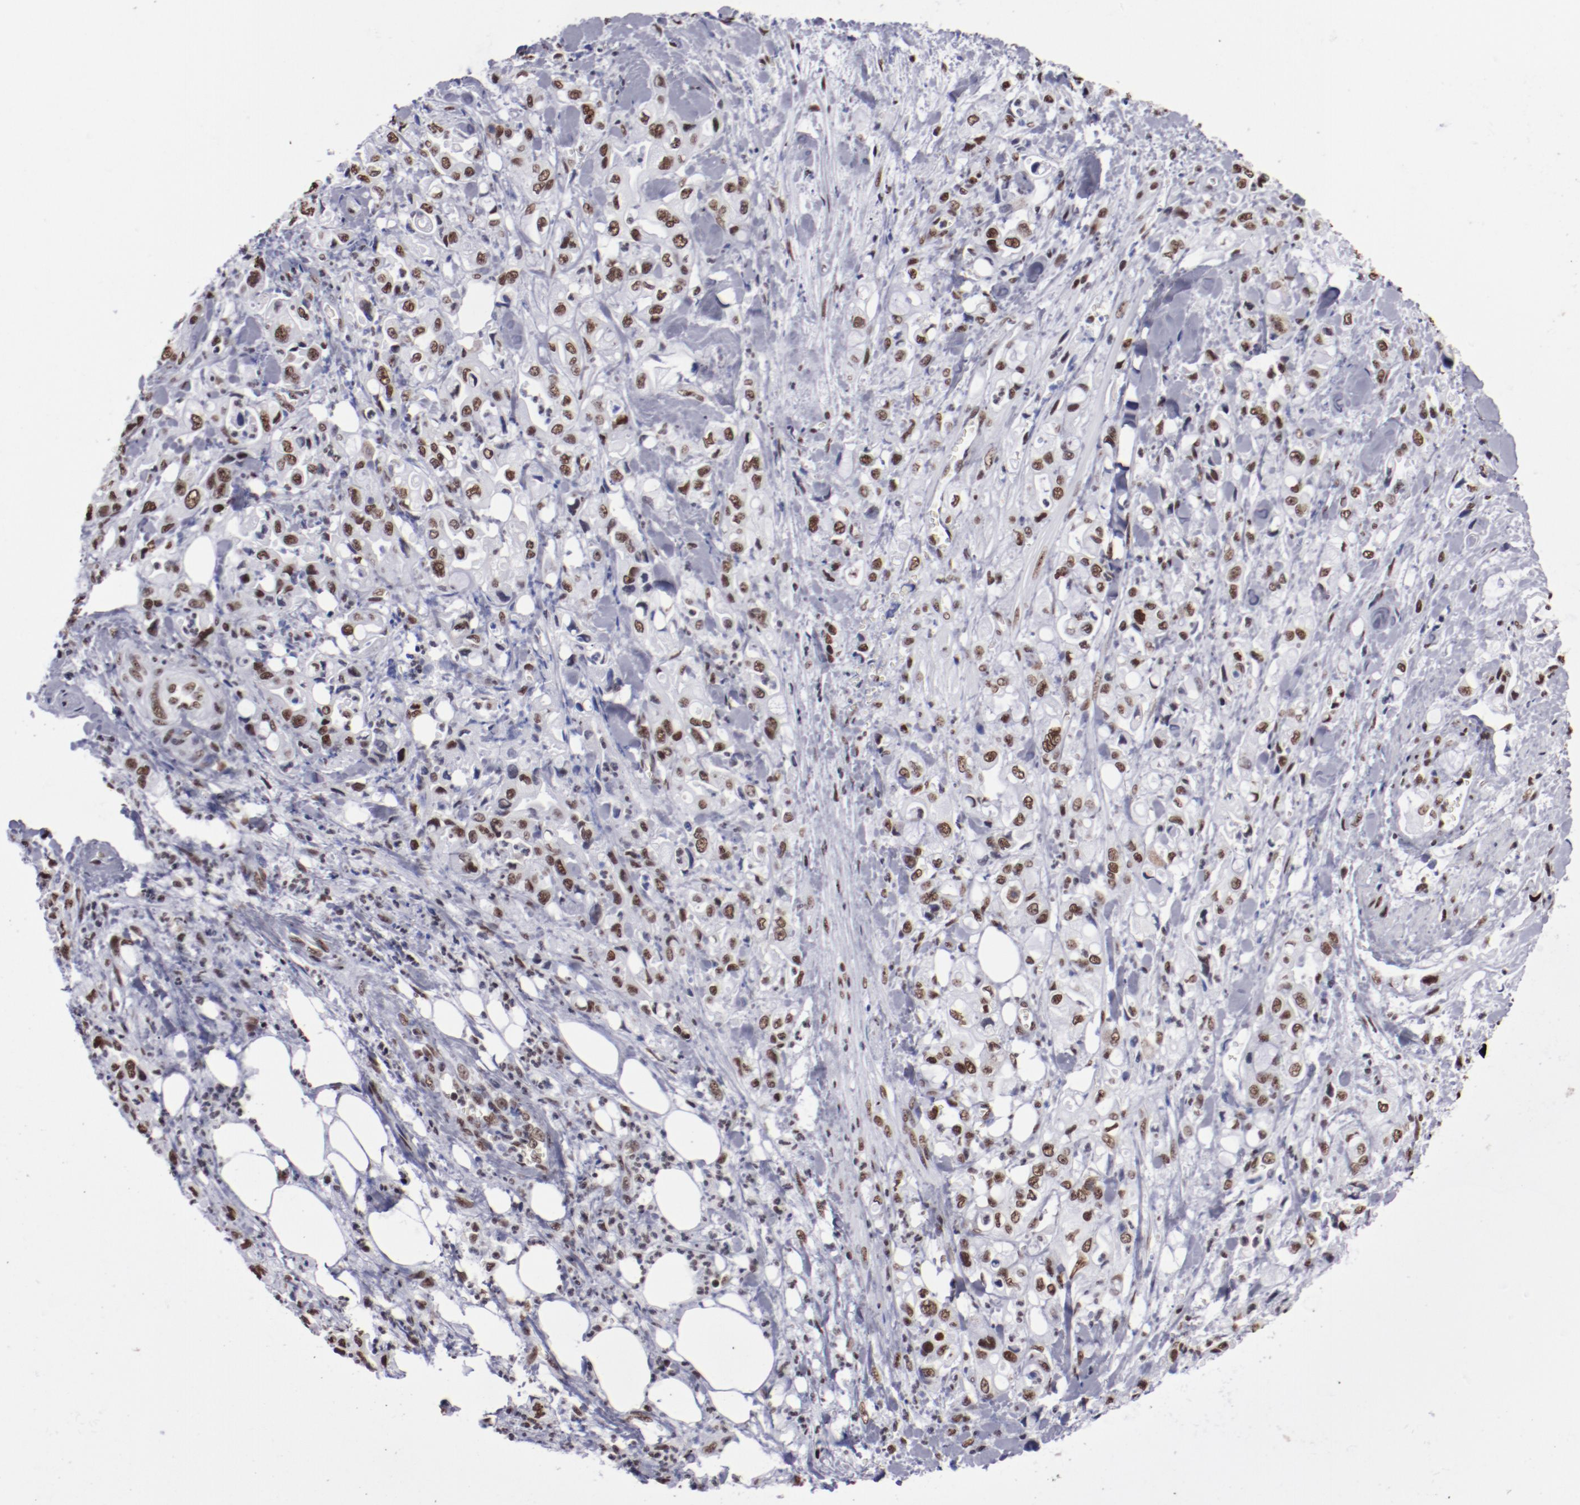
{"staining": {"intensity": "strong", "quantity": ">75%", "location": "nuclear"}, "tissue": "pancreatic cancer", "cell_type": "Tumor cells", "image_type": "cancer", "snomed": [{"axis": "morphology", "description": "Adenocarcinoma, NOS"}, {"axis": "topography", "description": "Pancreas"}], "caption": "Immunohistochemical staining of adenocarcinoma (pancreatic) displays high levels of strong nuclear protein staining in approximately >75% of tumor cells.", "gene": "HNRNPA2B1", "patient": {"sex": "male", "age": 70}}